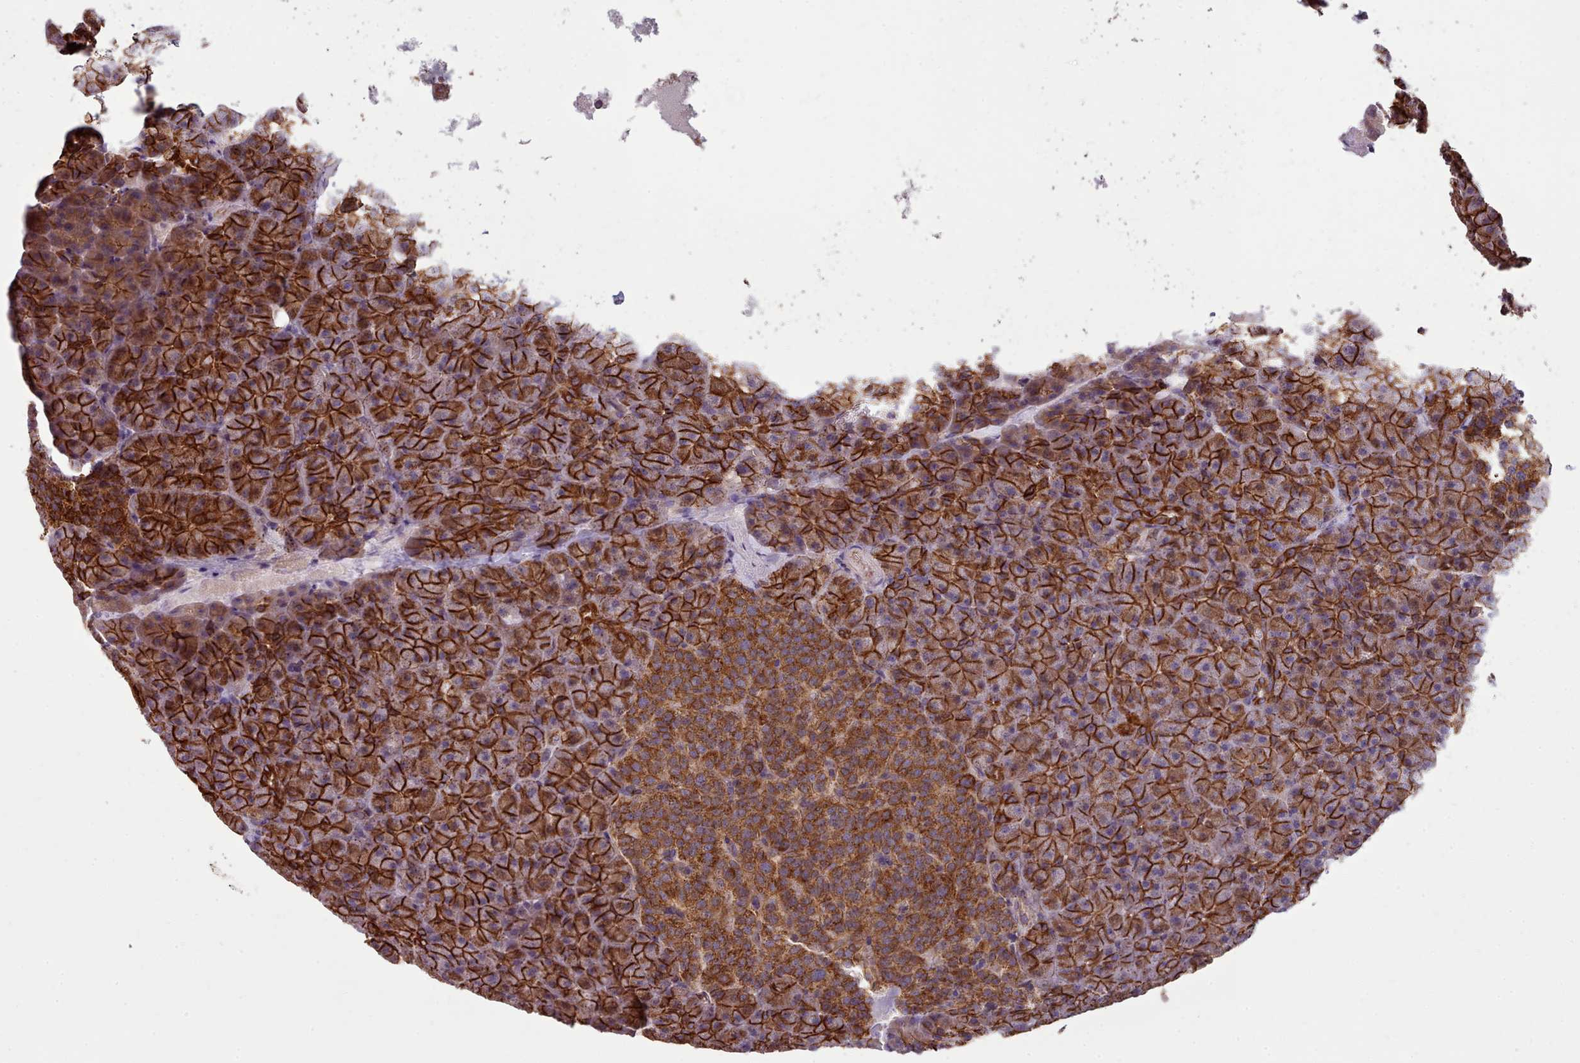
{"staining": {"intensity": "strong", "quantity": ">75%", "location": "cytoplasmic/membranous"}, "tissue": "pancreas", "cell_type": "Exocrine glandular cells", "image_type": "normal", "snomed": [{"axis": "morphology", "description": "Normal tissue, NOS"}, {"axis": "topography", "description": "Pancreas"}], "caption": "Exocrine glandular cells reveal high levels of strong cytoplasmic/membranous positivity in approximately >75% of cells in normal pancreas.", "gene": "MRPL46", "patient": {"sex": "female", "age": 74}}